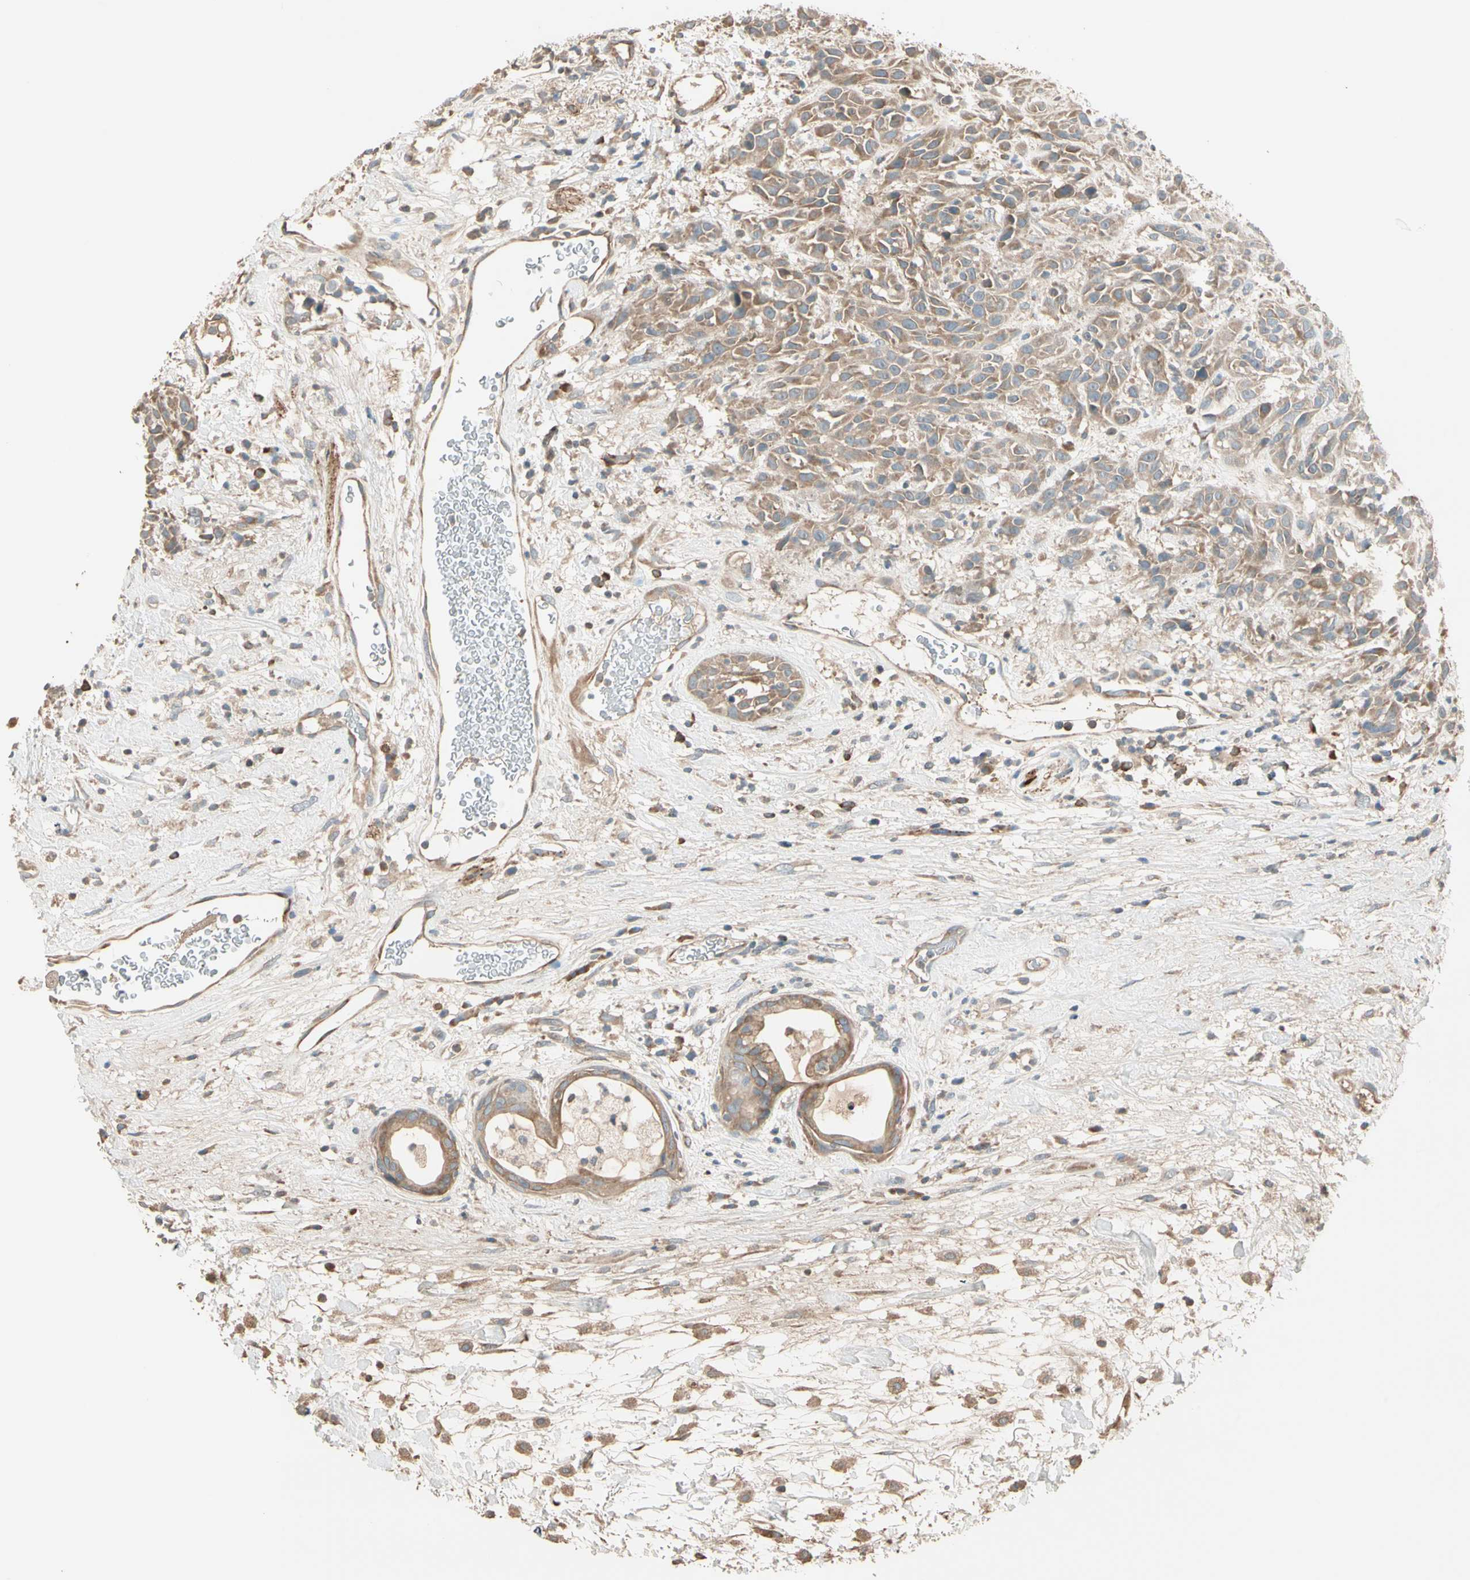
{"staining": {"intensity": "moderate", "quantity": ">75%", "location": "cytoplasmic/membranous"}, "tissue": "head and neck cancer", "cell_type": "Tumor cells", "image_type": "cancer", "snomed": [{"axis": "morphology", "description": "Normal tissue, NOS"}, {"axis": "morphology", "description": "Squamous cell carcinoma, NOS"}, {"axis": "topography", "description": "Cartilage tissue"}, {"axis": "topography", "description": "Head-Neck"}], "caption": "An immunohistochemistry micrograph of neoplastic tissue is shown. Protein staining in brown labels moderate cytoplasmic/membranous positivity in head and neck cancer within tumor cells. Nuclei are stained in blue.", "gene": "TNFRSF21", "patient": {"sex": "male", "age": 62}}